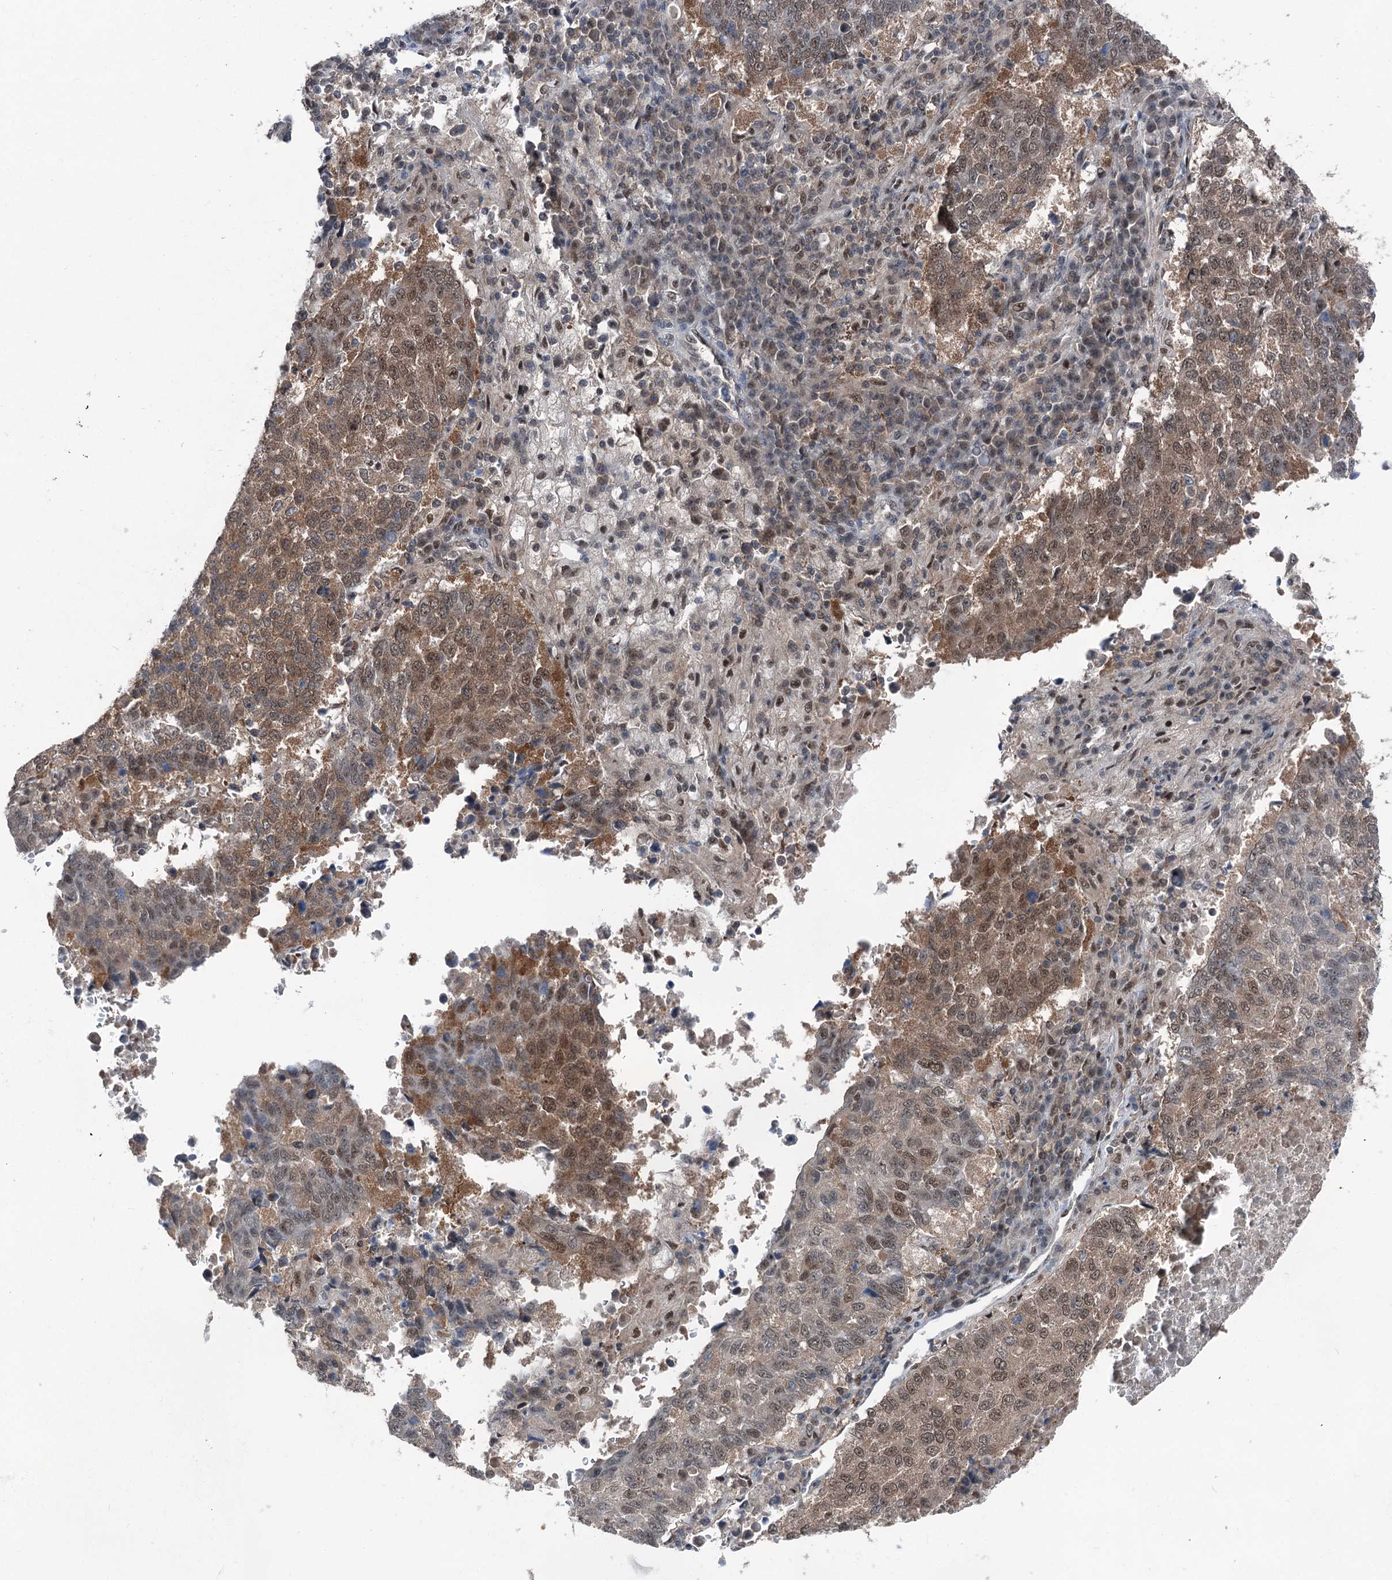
{"staining": {"intensity": "moderate", "quantity": "25%-75%", "location": "cytoplasmic/membranous,nuclear"}, "tissue": "lung cancer", "cell_type": "Tumor cells", "image_type": "cancer", "snomed": [{"axis": "morphology", "description": "Squamous cell carcinoma, NOS"}, {"axis": "topography", "description": "Lung"}], "caption": "Squamous cell carcinoma (lung) stained with a brown dye displays moderate cytoplasmic/membranous and nuclear positive positivity in about 25%-75% of tumor cells.", "gene": "PSMD13", "patient": {"sex": "male", "age": 73}}